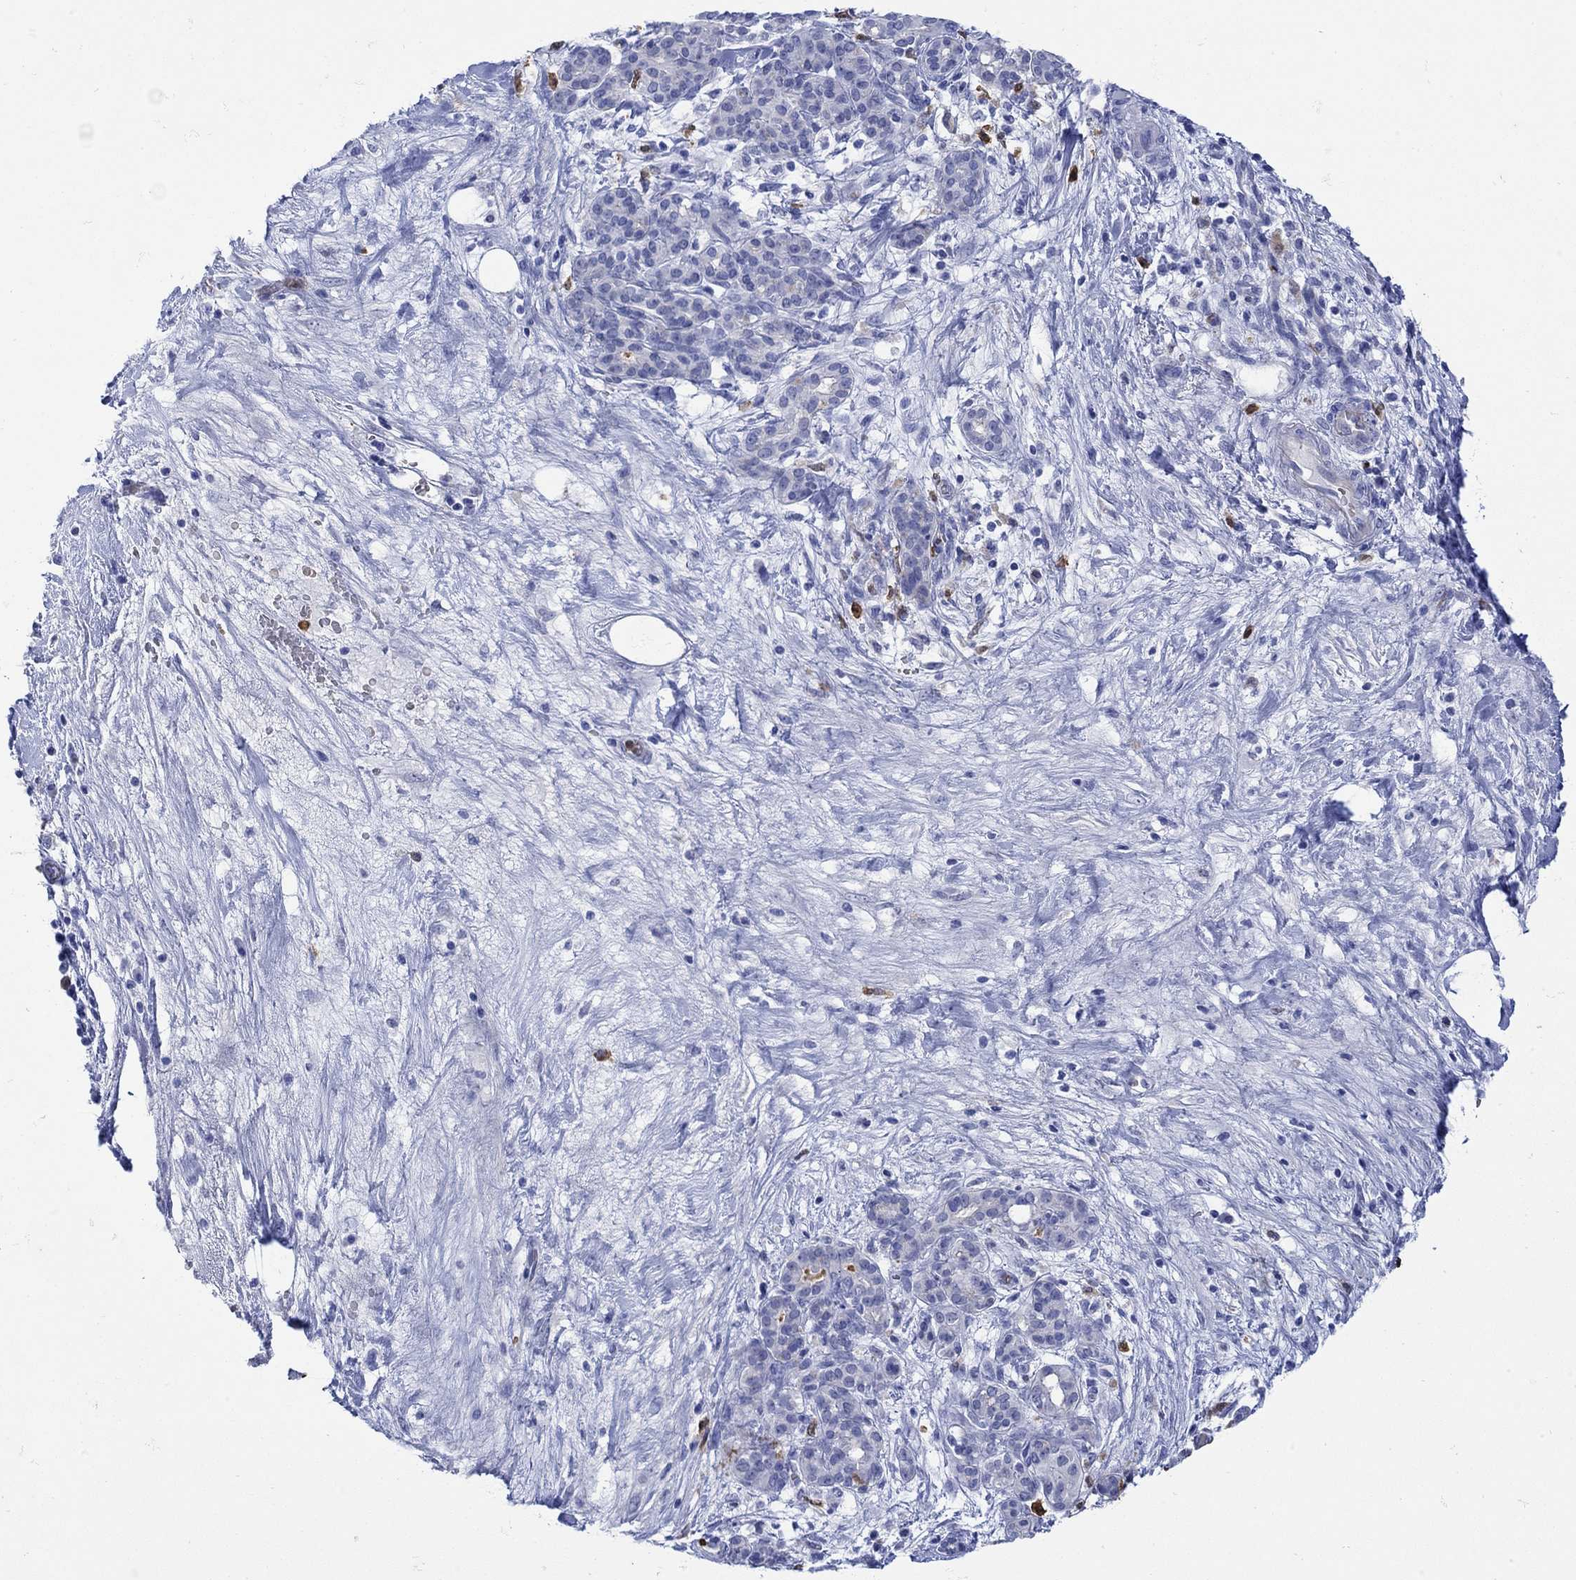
{"staining": {"intensity": "negative", "quantity": "none", "location": "none"}, "tissue": "pancreatic cancer", "cell_type": "Tumor cells", "image_type": "cancer", "snomed": [{"axis": "morphology", "description": "Adenocarcinoma, NOS"}, {"axis": "topography", "description": "Pancreas"}], "caption": "DAB immunohistochemical staining of adenocarcinoma (pancreatic) demonstrates no significant positivity in tumor cells.", "gene": "LINGO3", "patient": {"sex": "male", "age": 44}}